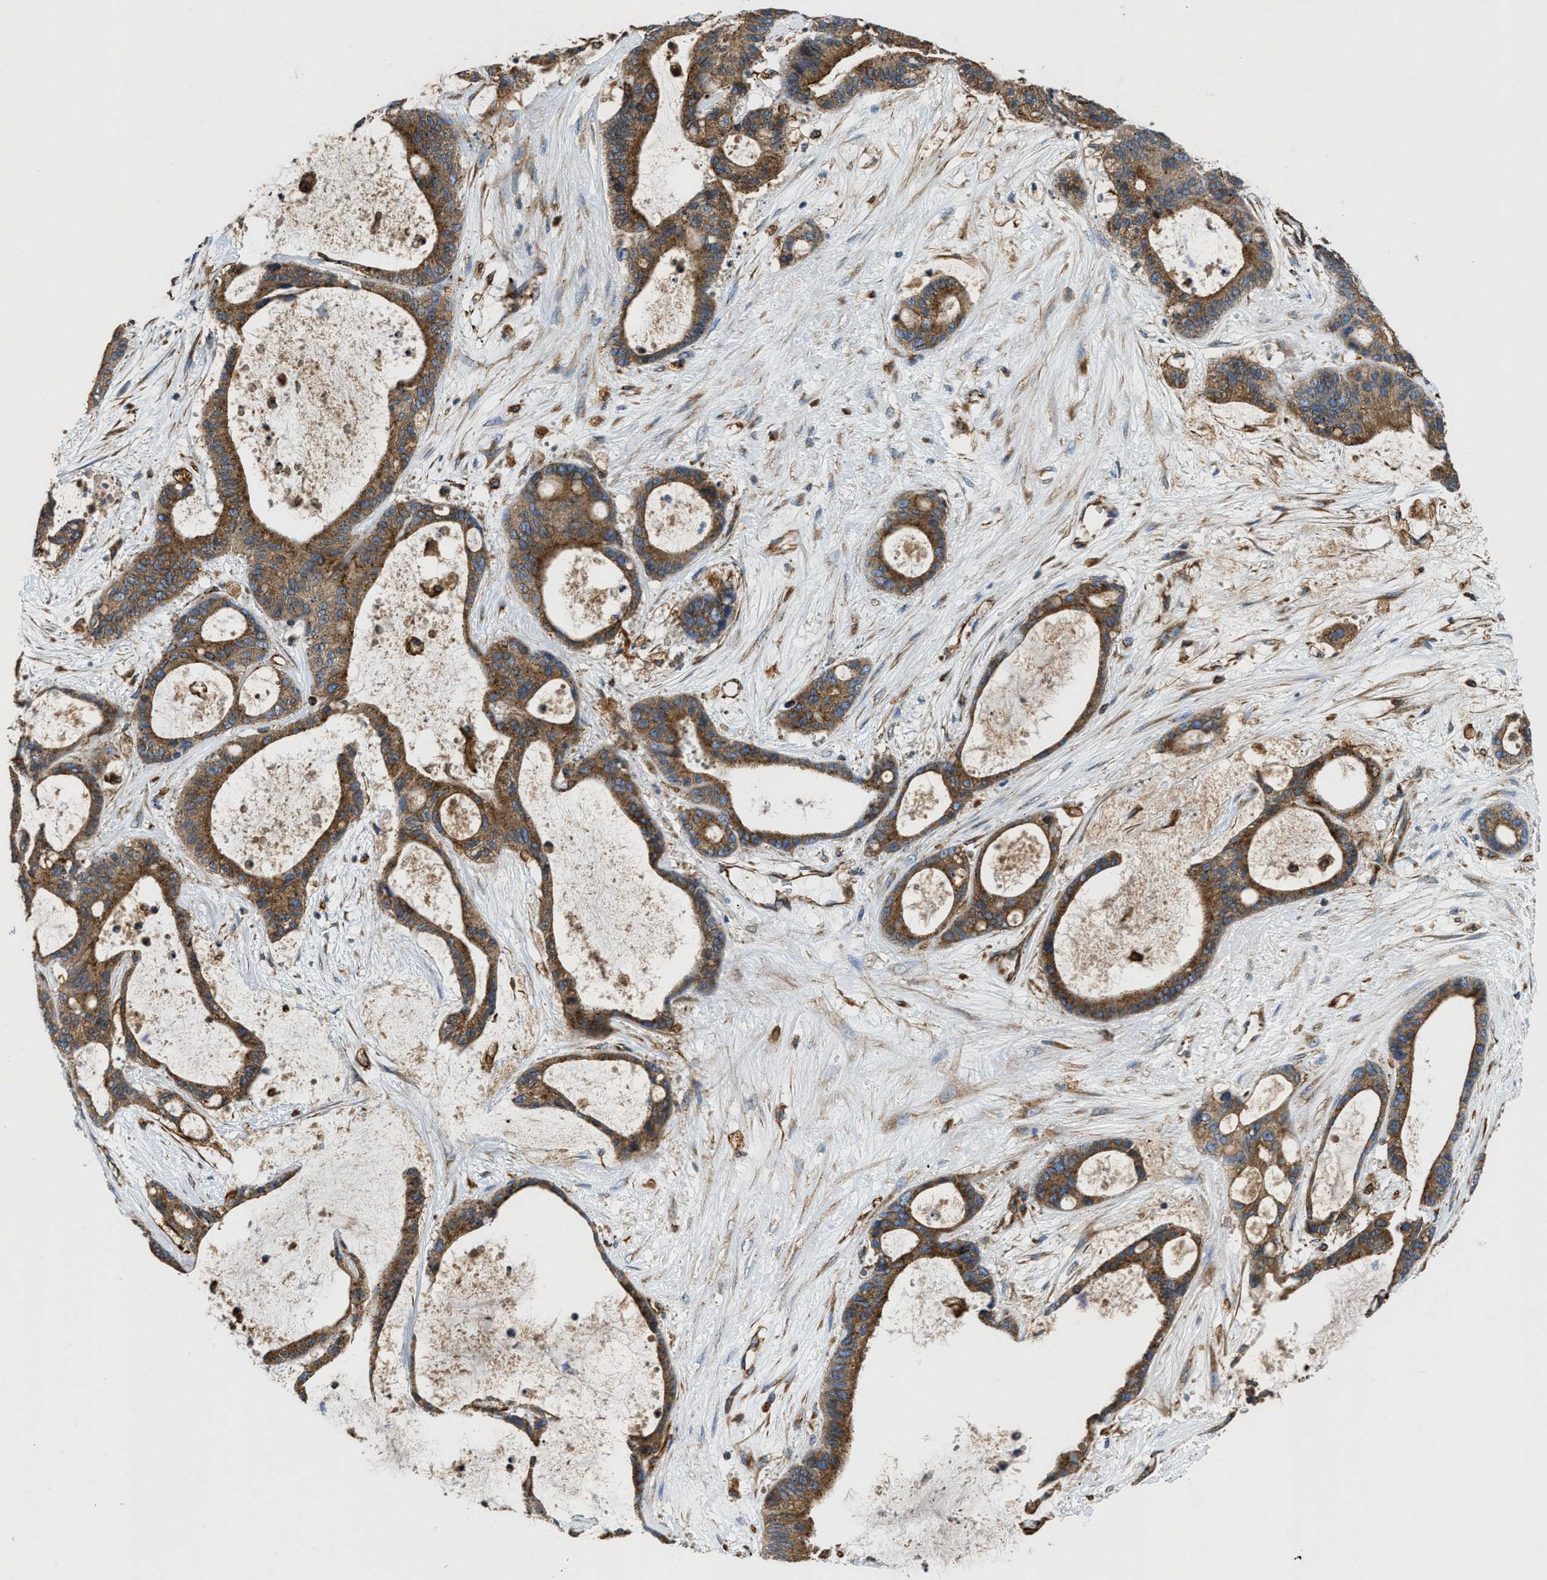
{"staining": {"intensity": "strong", "quantity": ">75%", "location": "cytoplasmic/membranous"}, "tissue": "liver cancer", "cell_type": "Tumor cells", "image_type": "cancer", "snomed": [{"axis": "morphology", "description": "Cholangiocarcinoma"}, {"axis": "topography", "description": "Liver"}], "caption": "Liver cancer was stained to show a protein in brown. There is high levels of strong cytoplasmic/membranous positivity in approximately >75% of tumor cells.", "gene": "HSD17B12", "patient": {"sex": "female", "age": 73}}